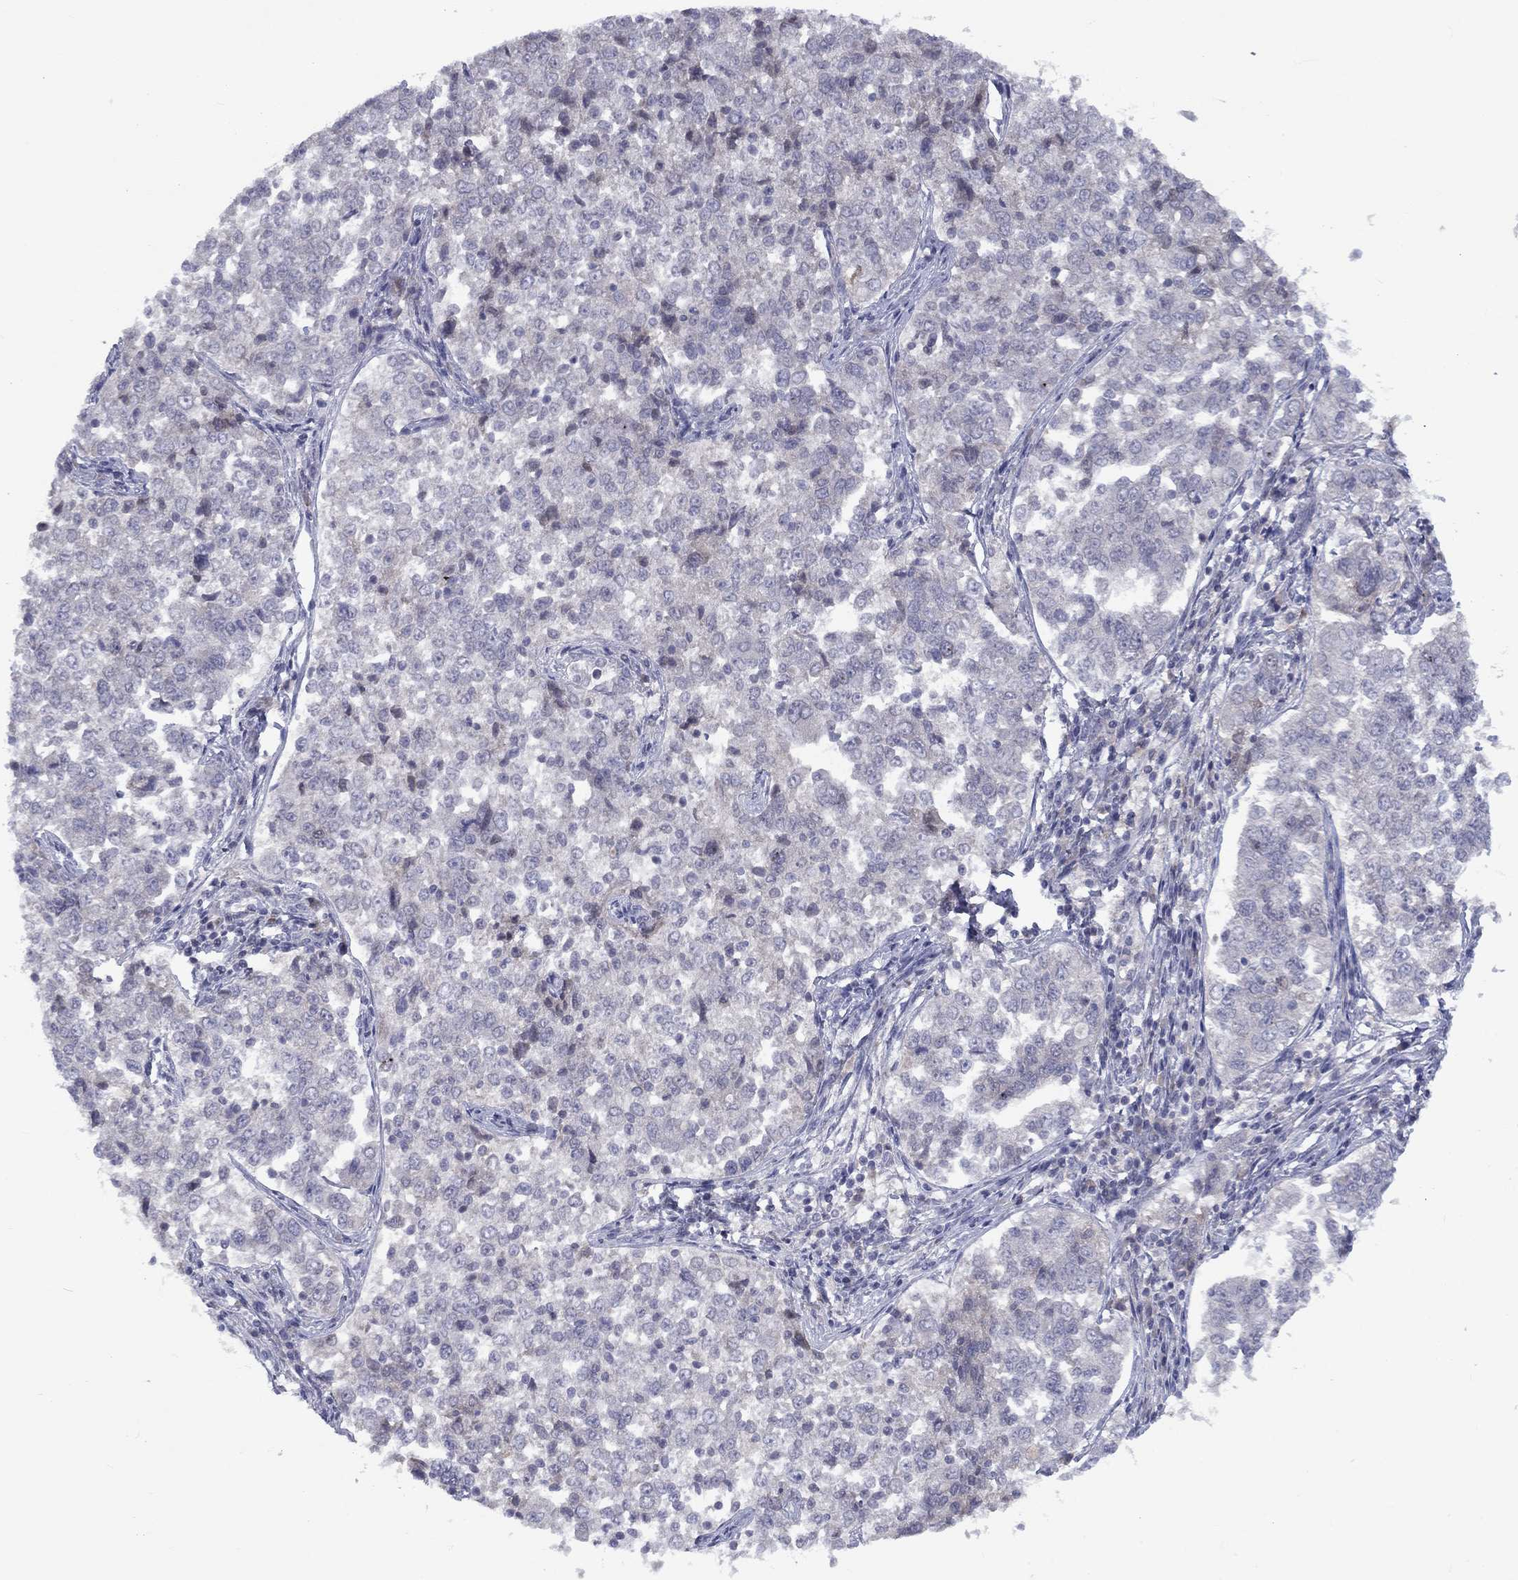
{"staining": {"intensity": "negative", "quantity": "none", "location": "none"}, "tissue": "endometrial cancer", "cell_type": "Tumor cells", "image_type": "cancer", "snomed": [{"axis": "morphology", "description": "Adenocarcinoma, NOS"}, {"axis": "topography", "description": "Endometrium"}], "caption": "A histopathology image of endometrial cancer stained for a protein exhibits no brown staining in tumor cells.", "gene": "CACNA1A", "patient": {"sex": "female", "age": 43}}